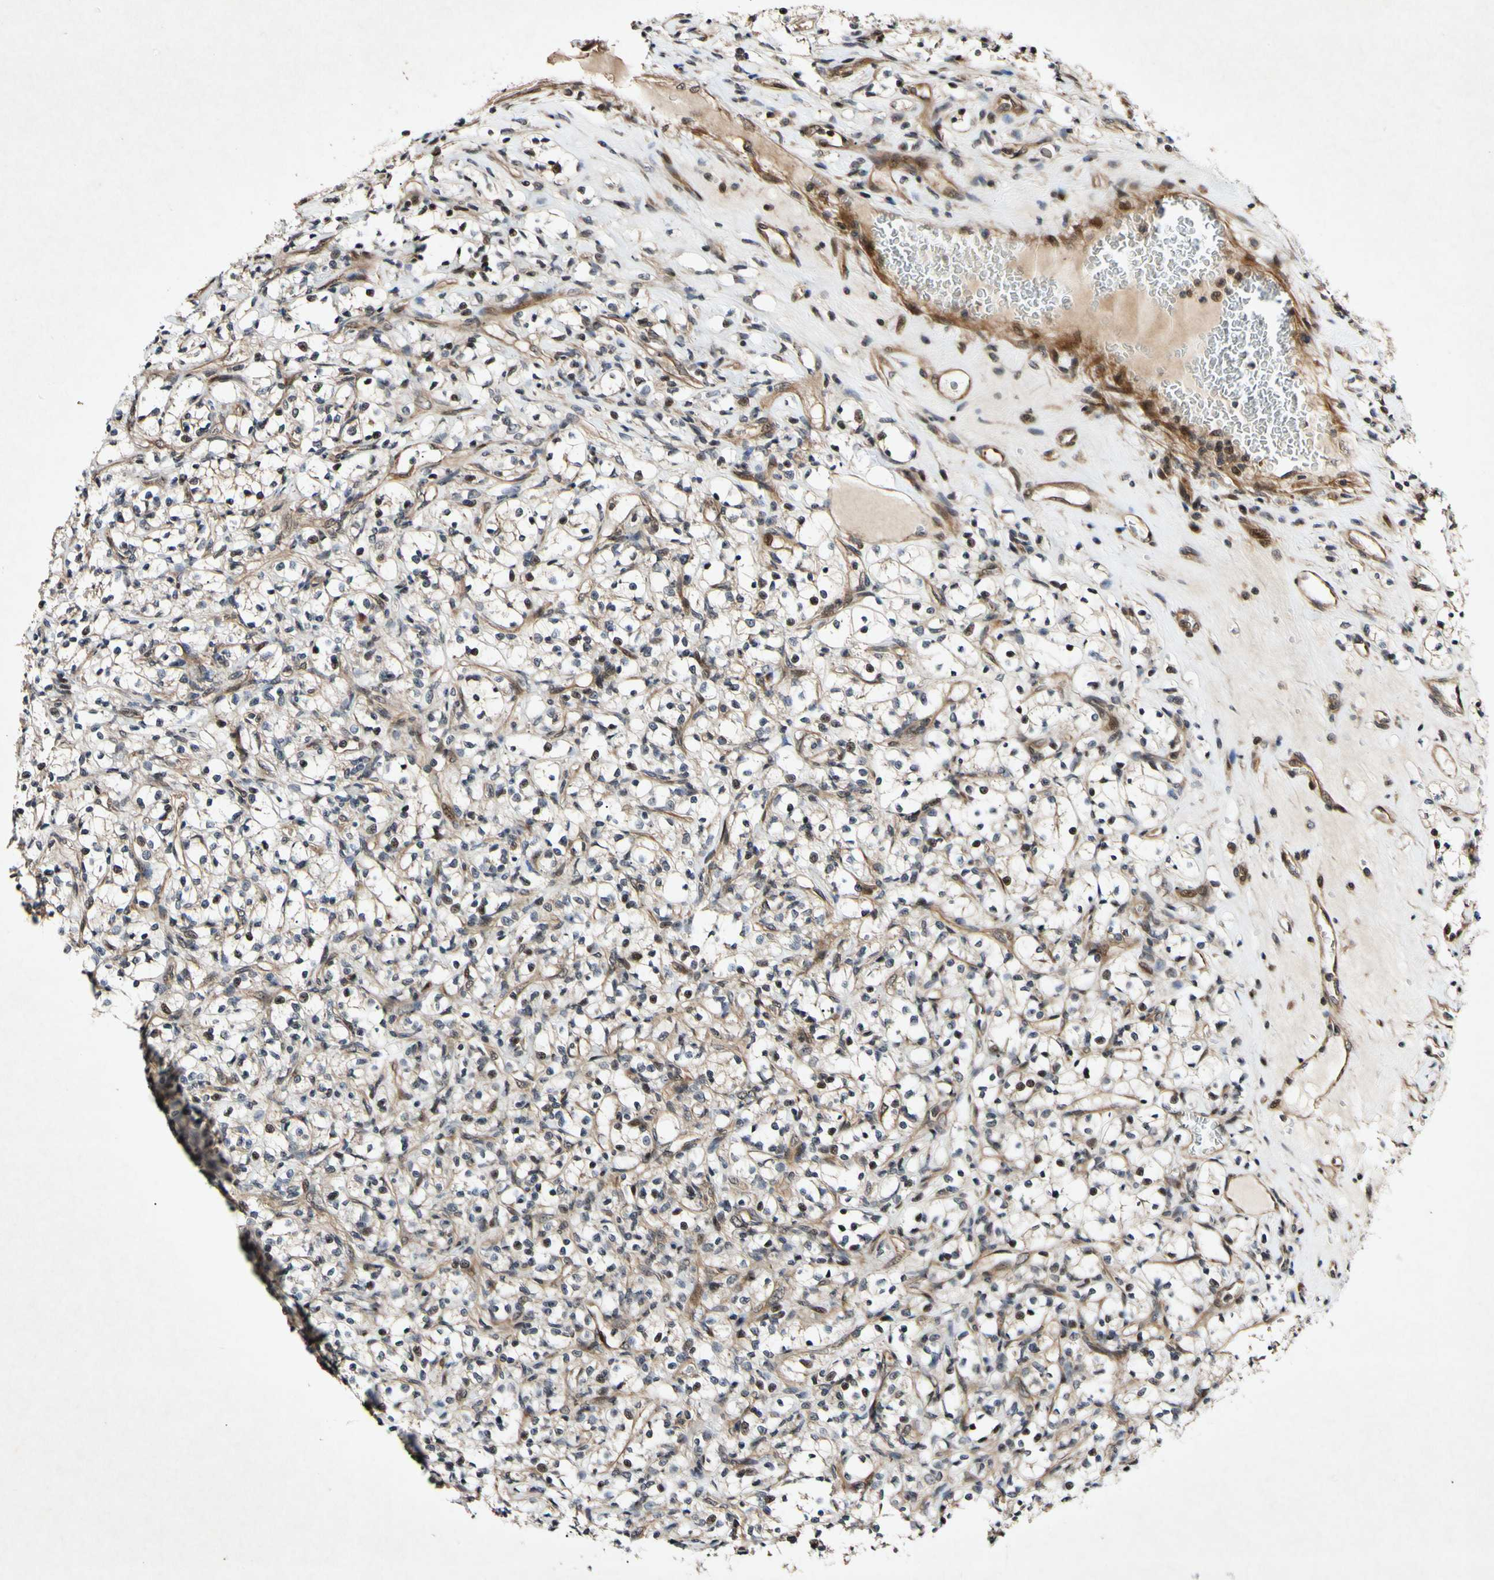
{"staining": {"intensity": "moderate", "quantity": ">75%", "location": "cytoplasmic/membranous,nuclear"}, "tissue": "renal cancer", "cell_type": "Tumor cells", "image_type": "cancer", "snomed": [{"axis": "morphology", "description": "Adenocarcinoma, NOS"}, {"axis": "topography", "description": "Kidney"}], "caption": "IHC (DAB) staining of human renal adenocarcinoma displays moderate cytoplasmic/membranous and nuclear protein expression in approximately >75% of tumor cells. (DAB IHC with brightfield microscopy, high magnification).", "gene": "CSNK1E", "patient": {"sex": "female", "age": 69}}